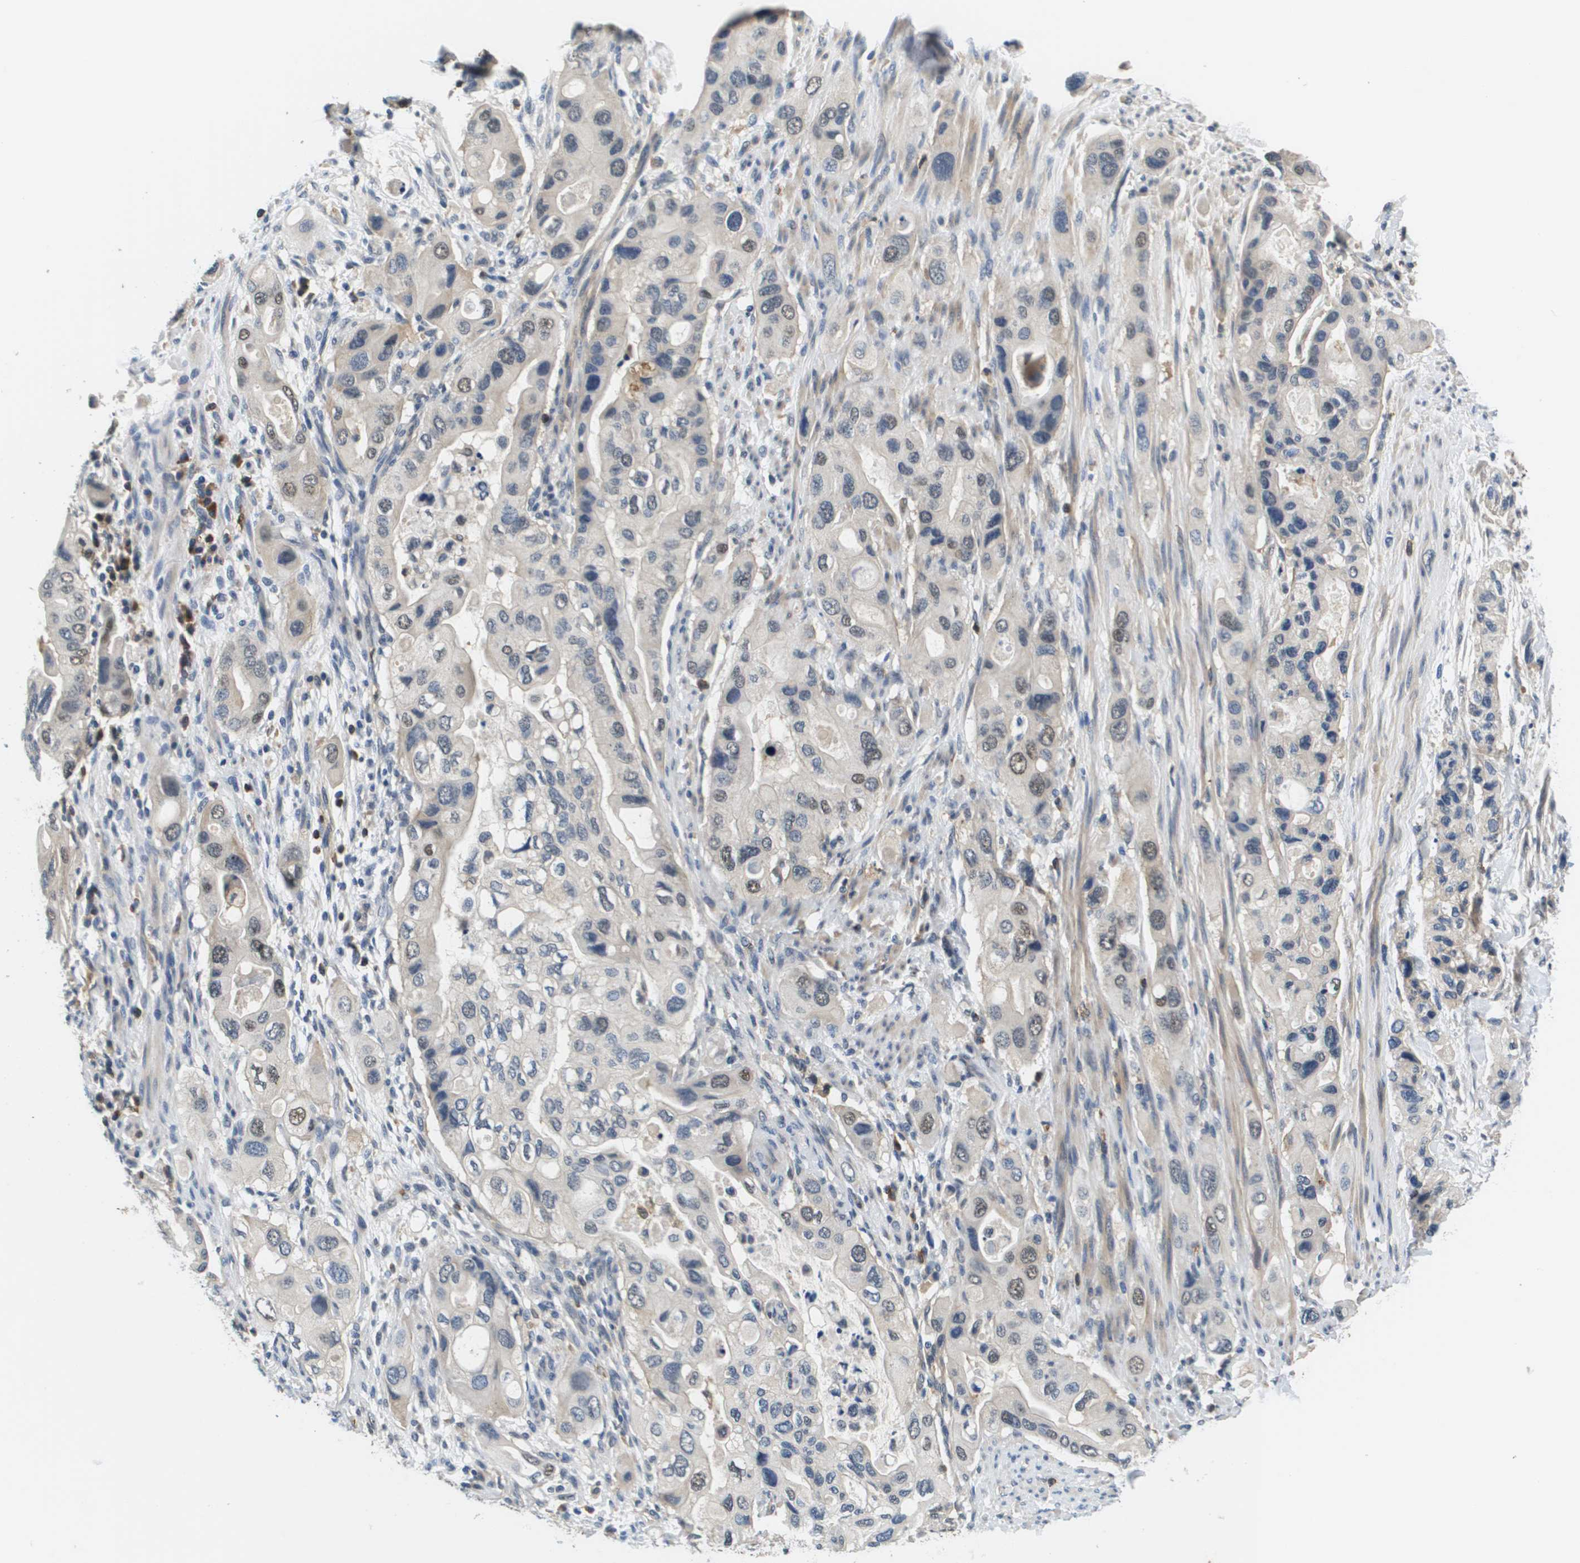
{"staining": {"intensity": "weak", "quantity": "<25%", "location": "nuclear"}, "tissue": "pancreatic cancer", "cell_type": "Tumor cells", "image_type": "cancer", "snomed": [{"axis": "morphology", "description": "Adenocarcinoma, NOS"}, {"axis": "topography", "description": "Pancreas"}], "caption": "Tumor cells are negative for brown protein staining in adenocarcinoma (pancreatic).", "gene": "KCNQ5", "patient": {"sex": "female", "age": 56}}